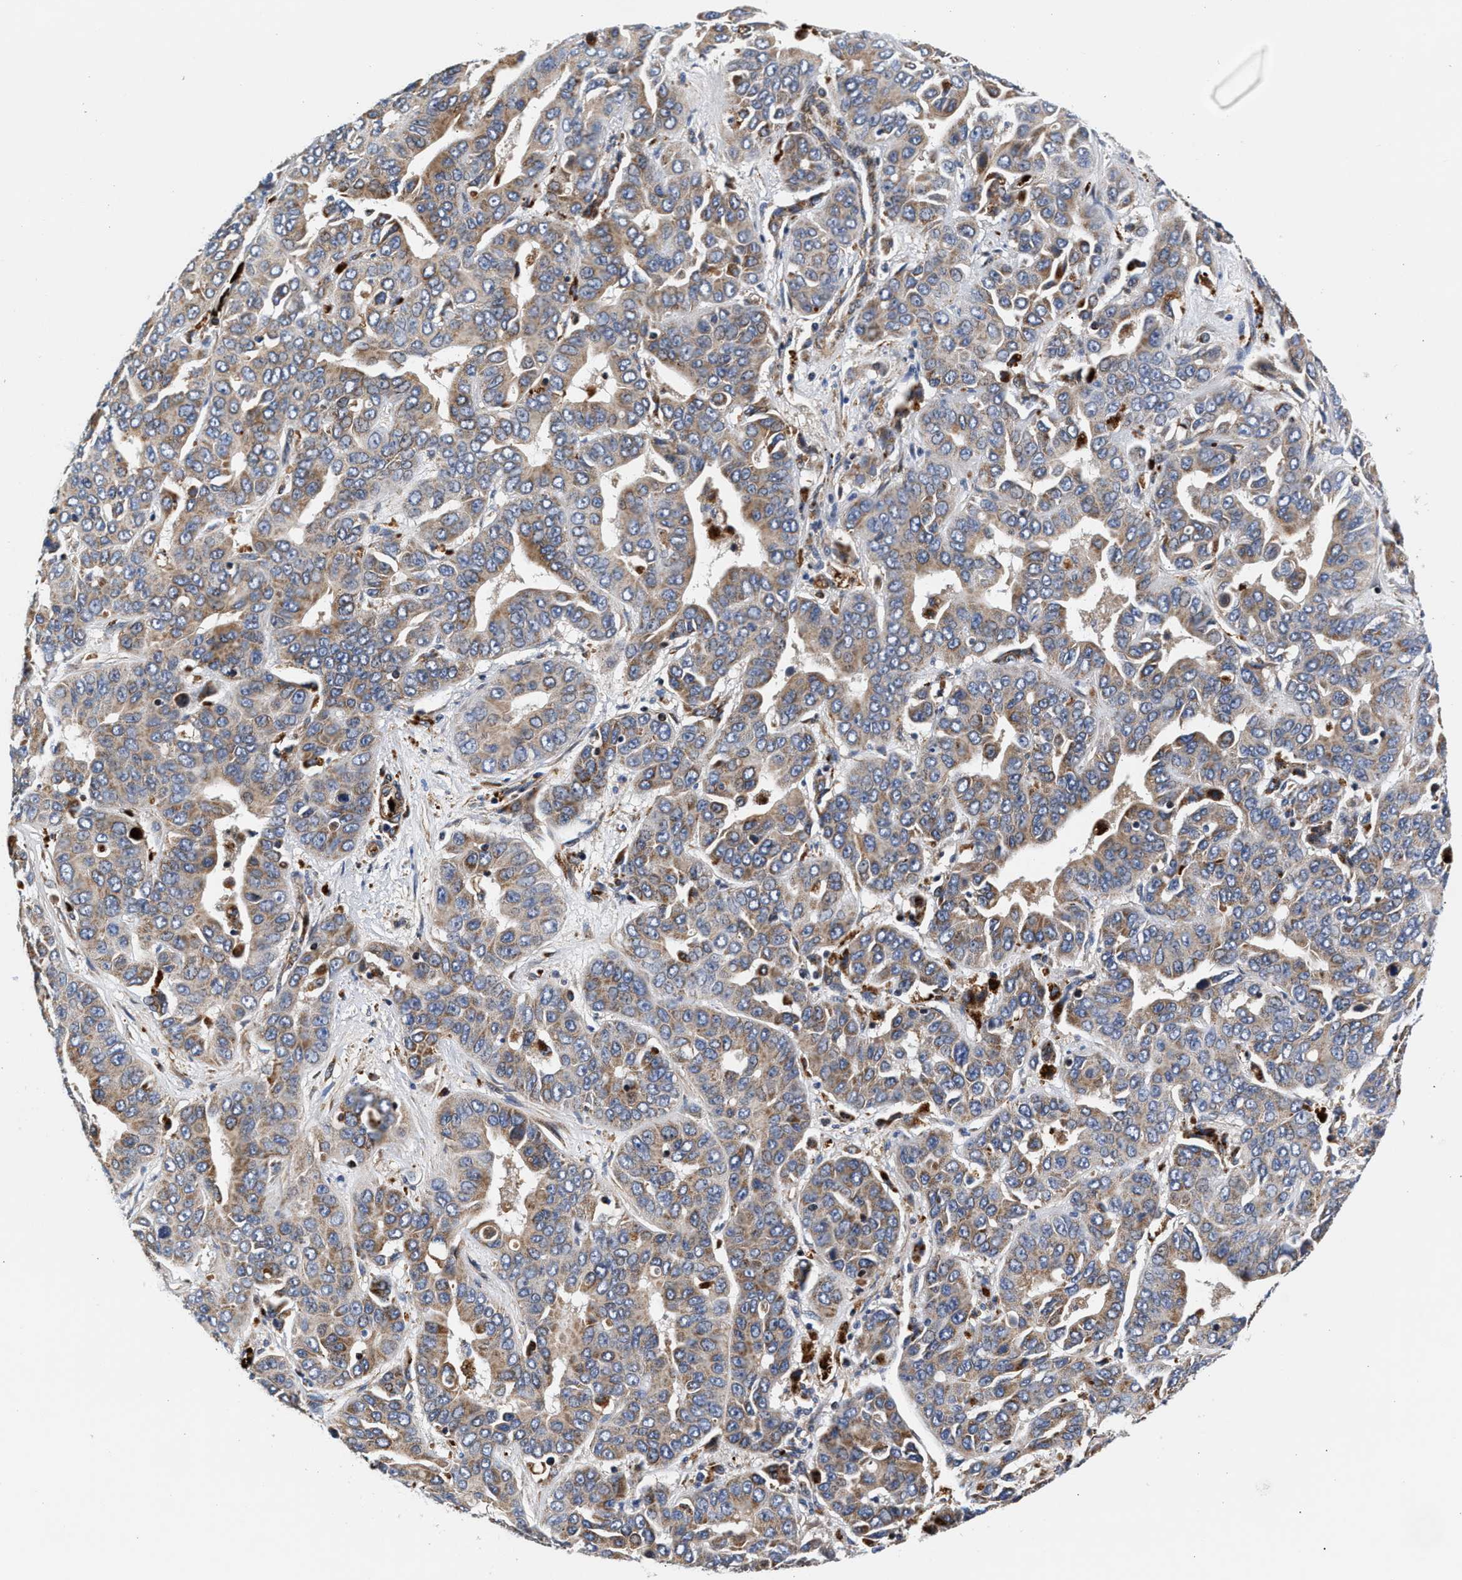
{"staining": {"intensity": "moderate", "quantity": ">75%", "location": "cytoplasmic/membranous"}, "tissue": "liver cancer", "cell_type": "Tumor cells", "image_type": "cancer", "snomed": [{"axis": "morphology", "description": "Cholangiocarcinoma"}, {"axis": "topography", "description": "Liver"}], "caption": "IHC of liver cancer reveals medium levels of moderate cytoplasmic/membranous positivity in about >75% of tumor cells.", "gene": "SGK1", "patient": {"sex": "female", "age": 52}}